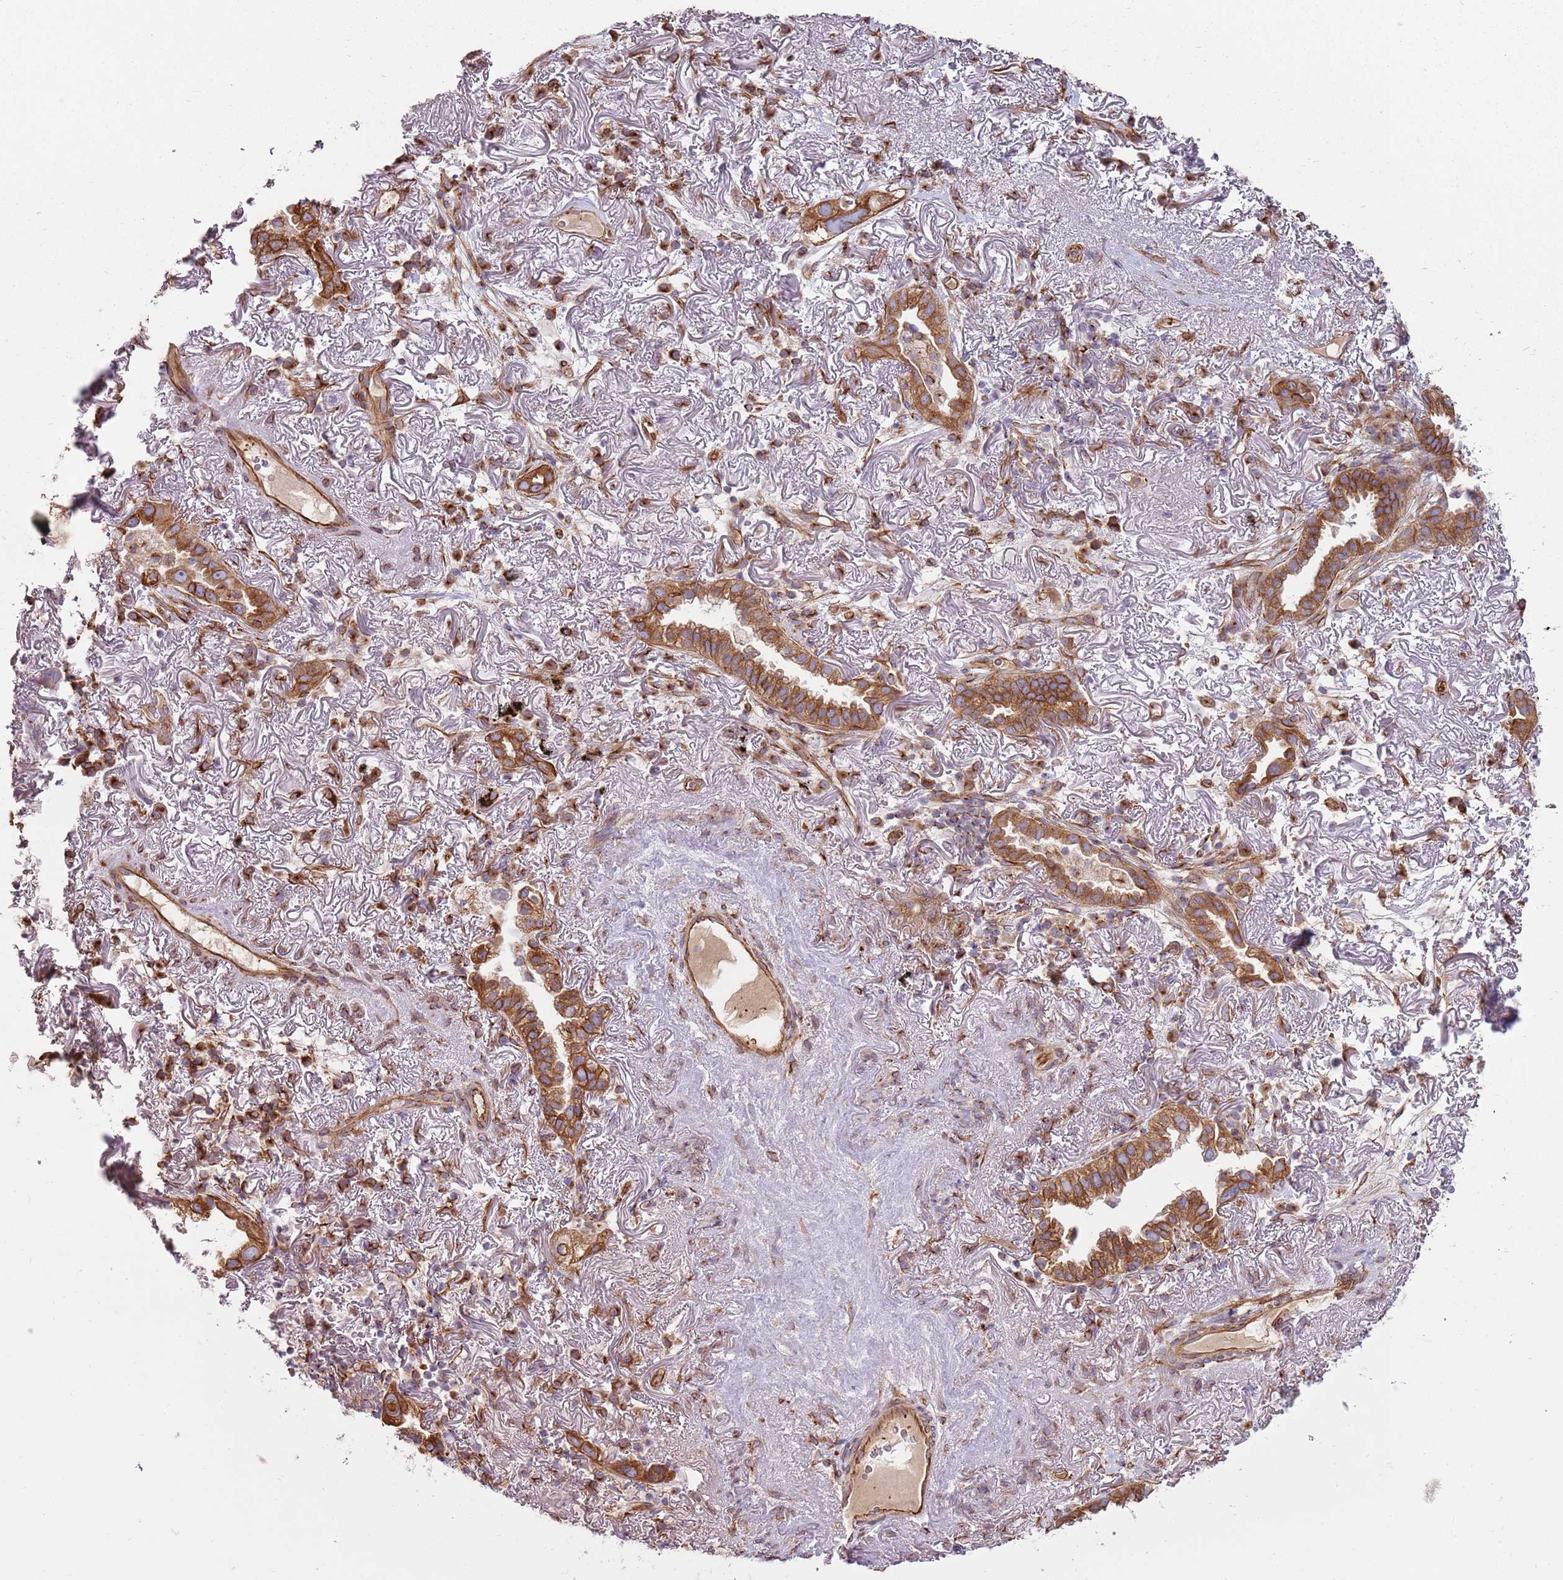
{"staining": {"intensity": "strong", "quantity": ">75%", "location": "cytoplasmic/membranous"}, "tissue": "lung cancer", "cell_type": "Tumor cells", "image_type": "cancer", "snomed": [{"axis": "morphology", "description": "Adenocarcinoma, NOS"}, {"axis": "topography", "description": "Lung"}], "caption": "Tumor cells display high levels of strong cytoplasmic/membranous expression in about >75% of cells in lung cancer.", "gene": "EMC1", "patient": {"sex": "female", "age": 69}}